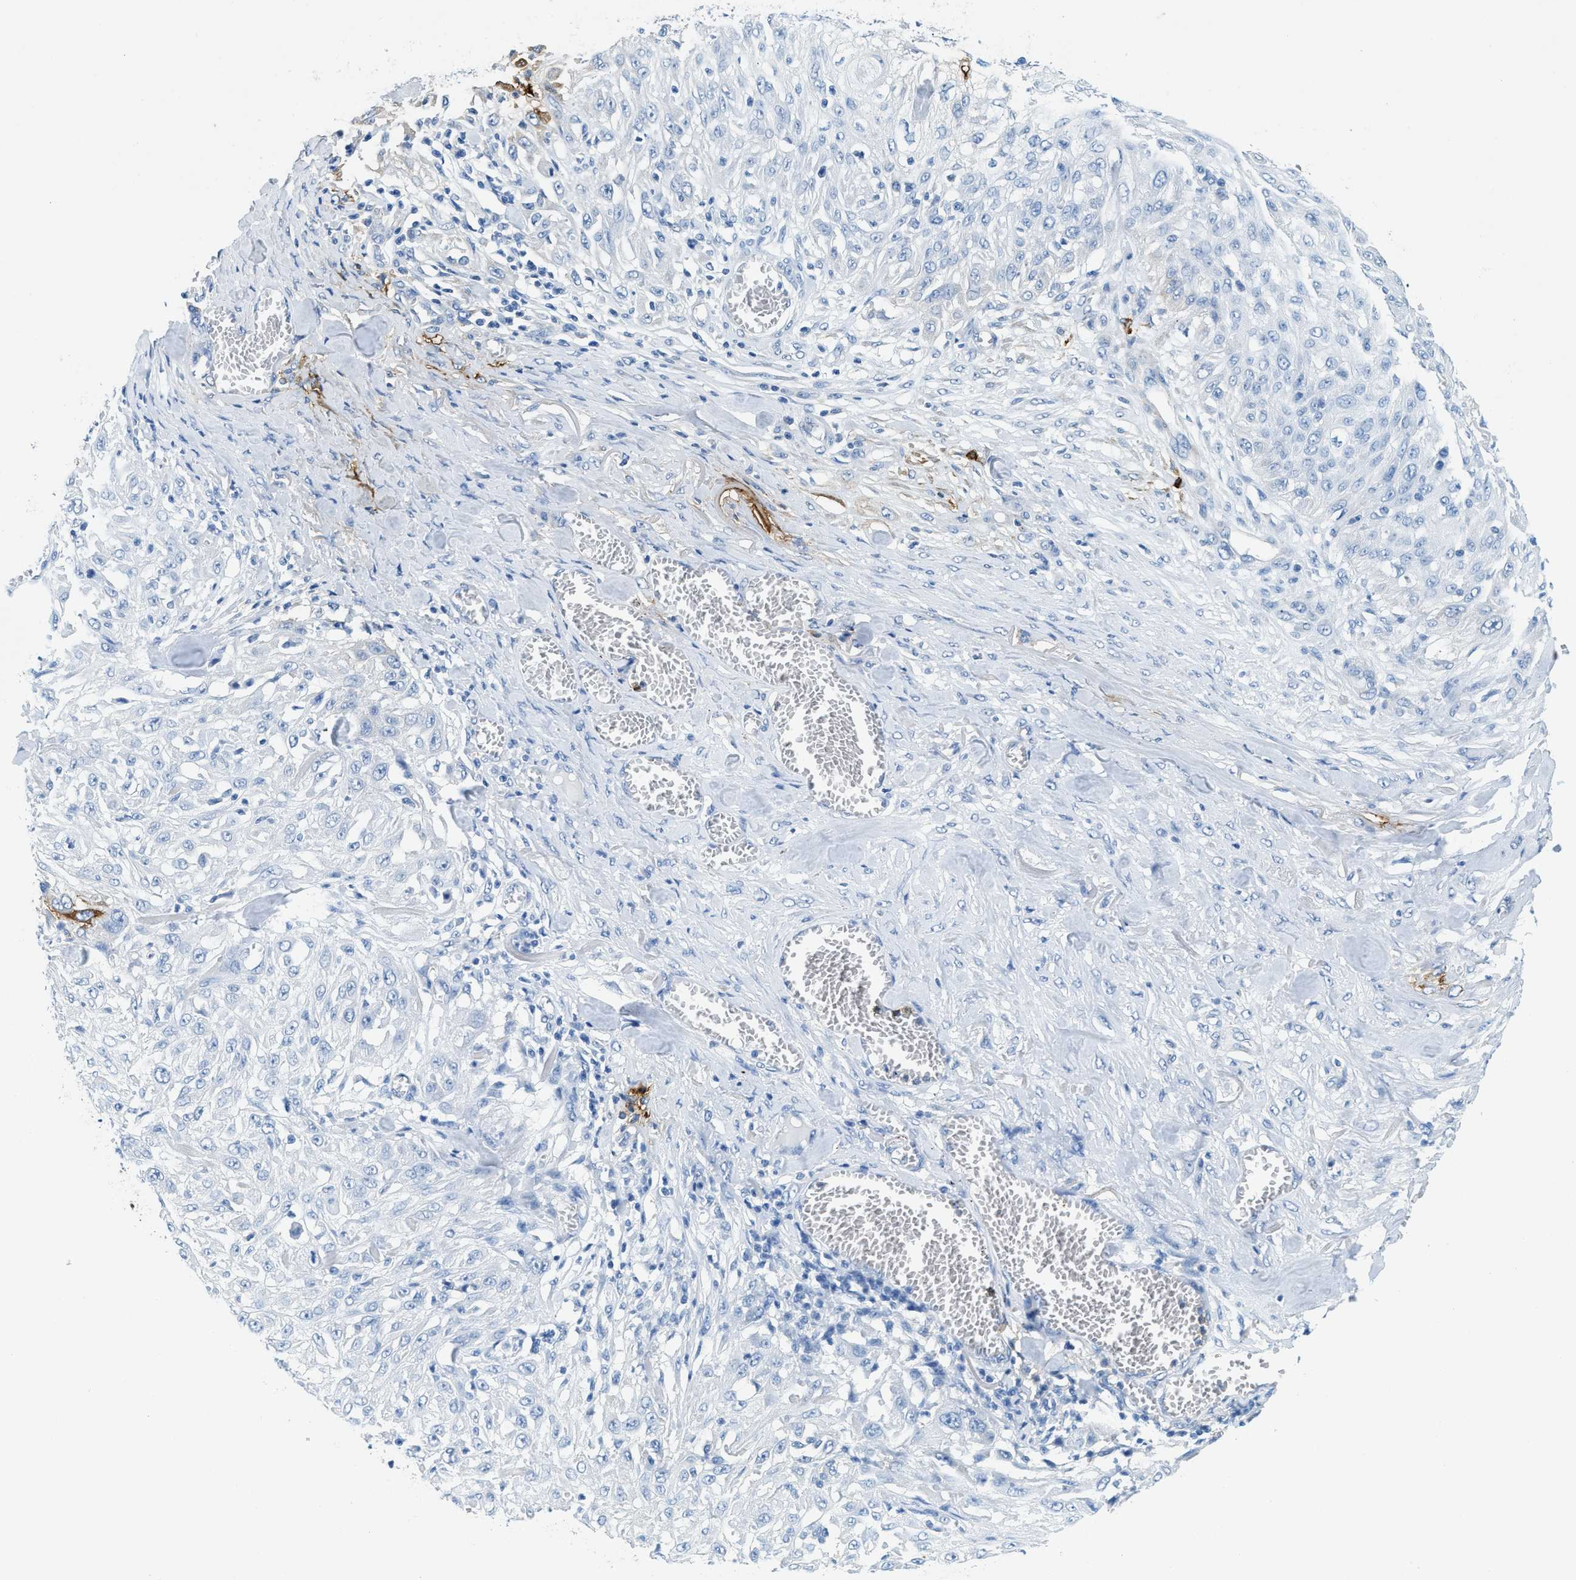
{"staining": {"intensity": "negative", "quantity": "none", "location": "none"}, "tissue": "skin cancer", "cell_type": "Tumor cells", "image_type": "cancer", "snomed": [{"axis": "morphology", "description": "Squamous cell carcinoma, NOS"}, {"axis": "morphology", "description": "Squamous cell carcinoma, metastatic, NOS"}, {"axis": "topography", "description": "Skin"}, {"axis": "topography", "description": "Lymph node"}], "caption": "This micrograph is of skin cancer (metastatic squamous cell carcinoma) stained with IHC to label a protein in brown with the nuclei are counter-stained blue. There is no expression in tumor cells.", "gene": "TPSAB1", "patient": {"sex": "male", "age": 75}}